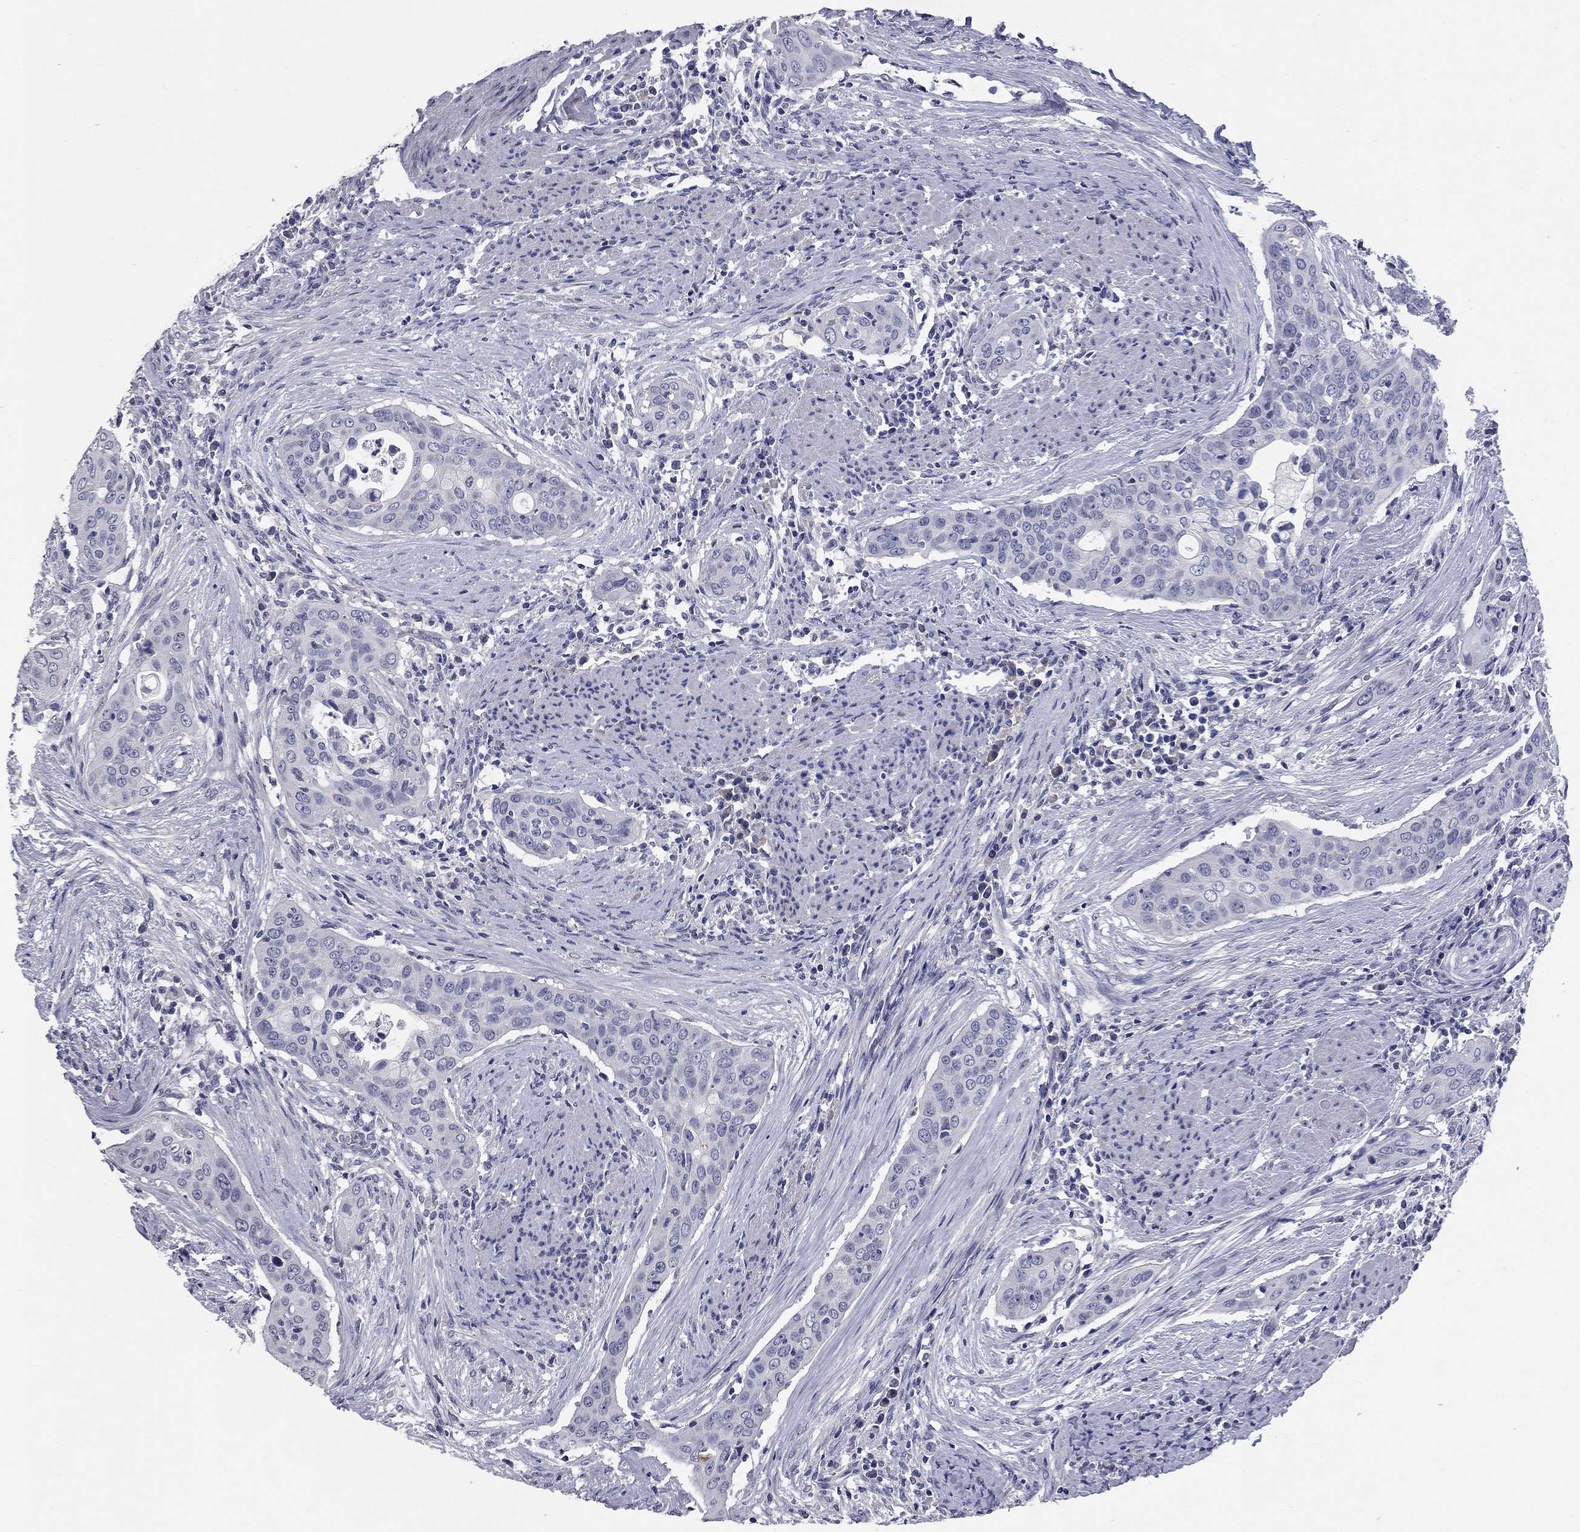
{"staining": {"intensity": "negative", "quantity": "none", "location": "none"}, "tissue": "urothelial cancer", "cell_type": "Tumor cells", "image_type": "cancer", "snomed": [{"axis": "morphology", "description": "Urothelial carcinoma, High grade"}, {"axis": "topography", "description": "Urinary bladder"}], "caption": "Immunohistochemistry of urothelial carcinoma (high-grade) shows no positivity in tumor cells.", "gene": "SYT12", "patient": {"sex": "male", "age": 82}}